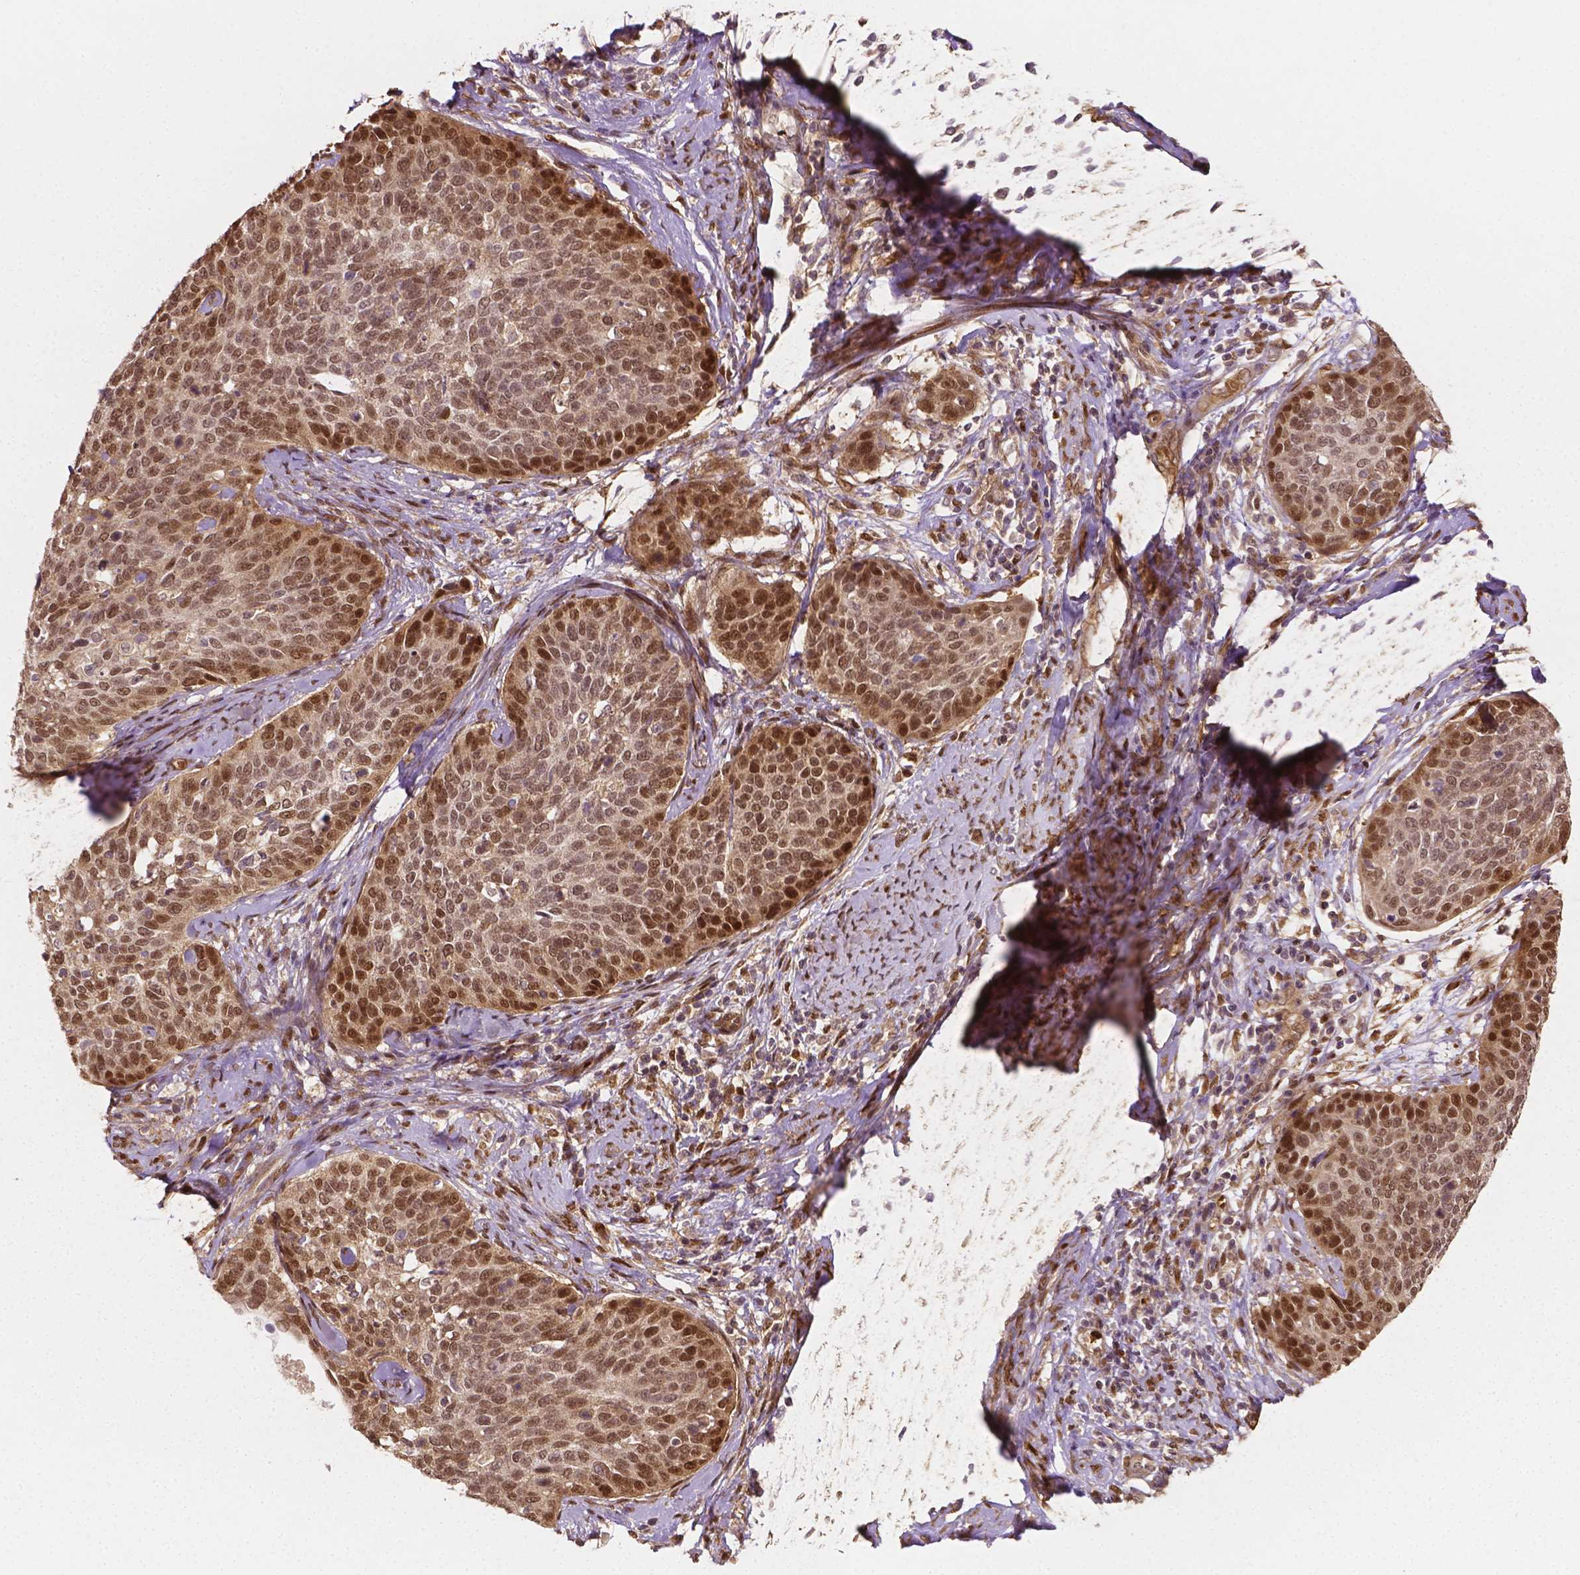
{"staining": {"intensity": "moderate", "quantity": "<25%", "location": "nuclear"}, "tissue": "cervical cancer", "cell_type": "Tumor cells", "image_type": "cancer", "snomed": [{"axis": "morphology", "description": "Squamous cell carcinoma, NOS"}, {"axis": "topography", "description": "Cervix"}], "caption": "Immunohistochemical staining of human squamous cell carcinoma (cervical) reveals low levels of moderate nuclear protein expression in approximately <25% of tumor cells.", "gene": "YAP1", "patient": {"sex": "female", "age": 69}}